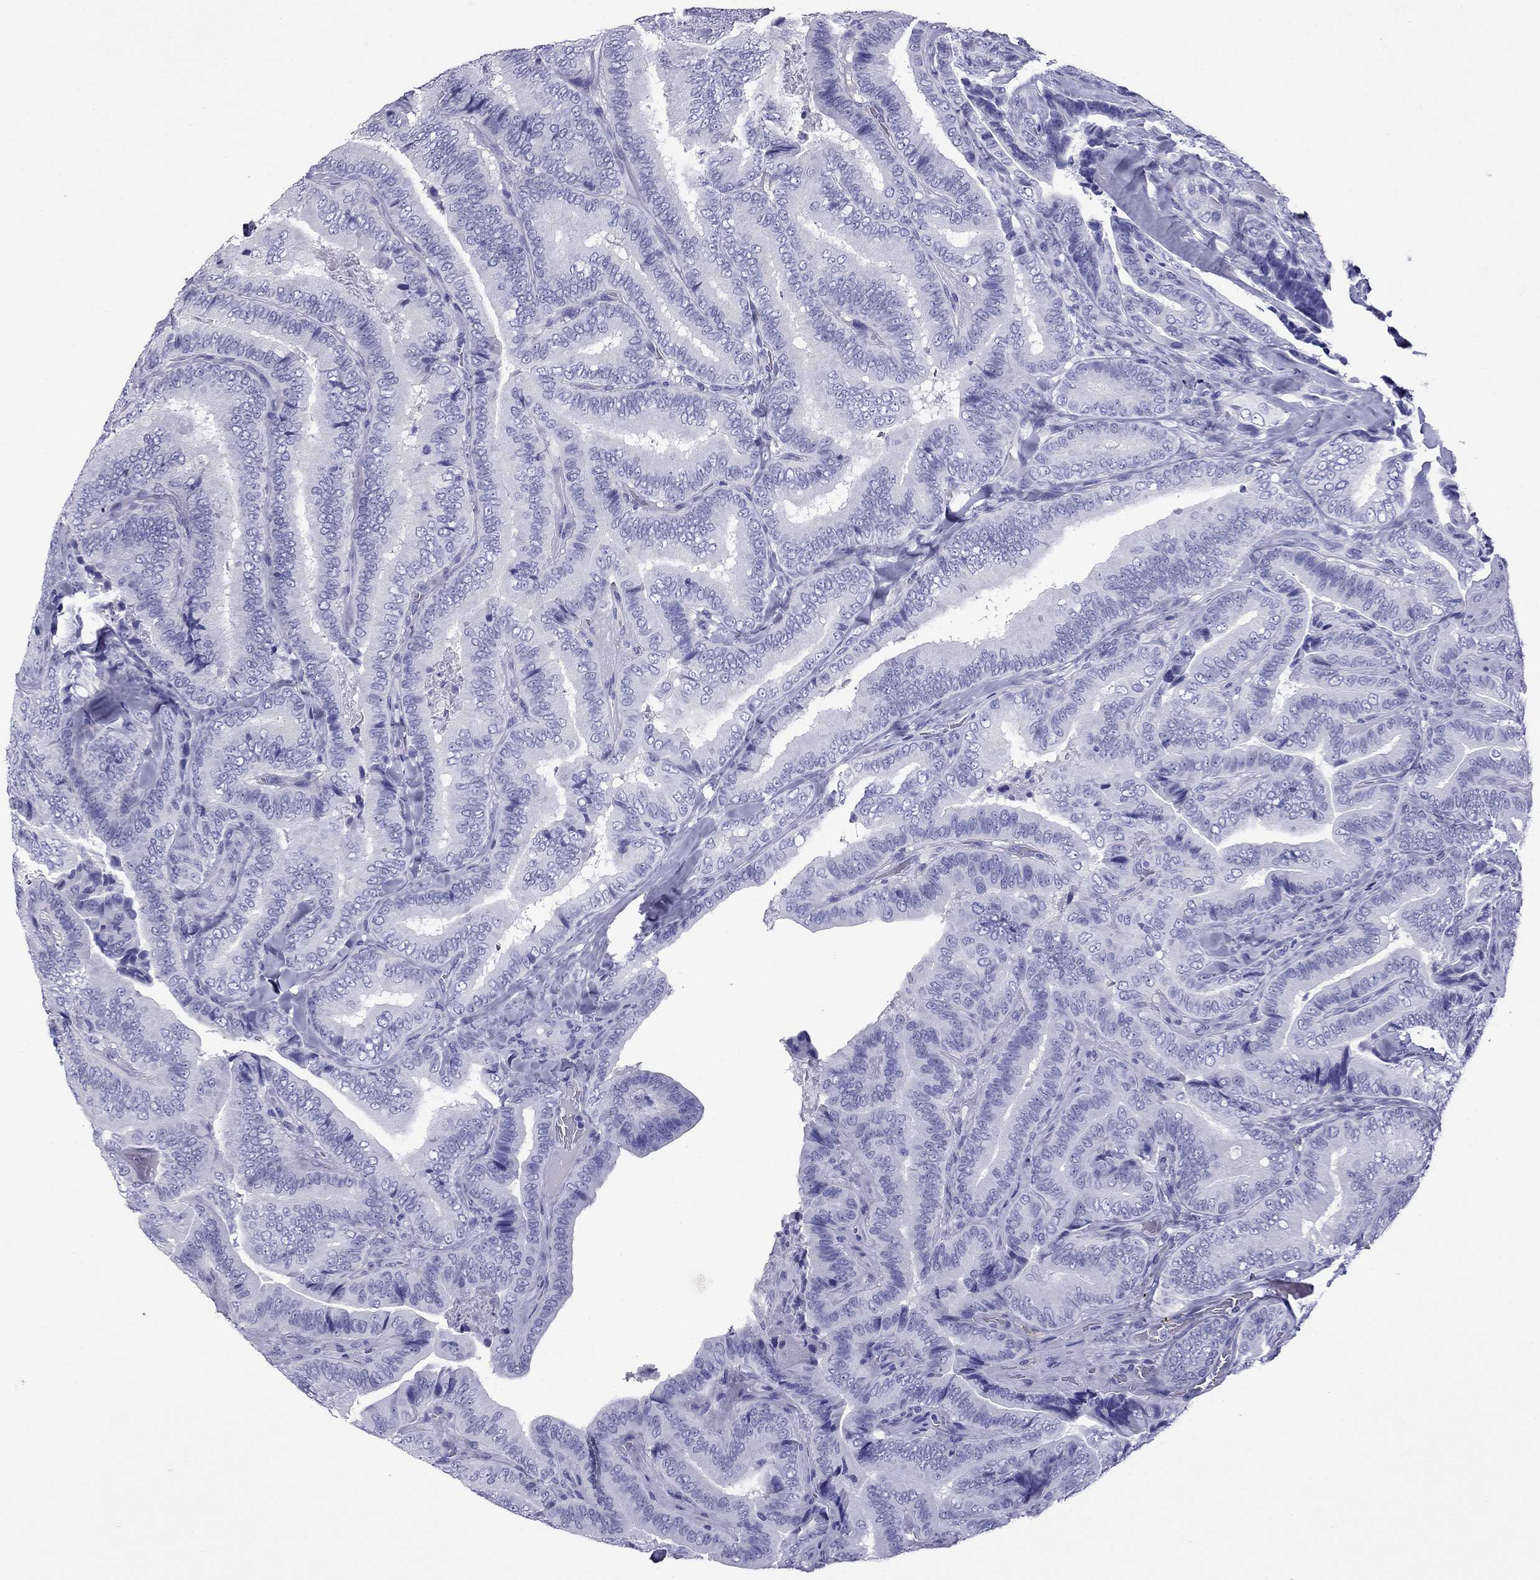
{"staining": {"intensity": "negative", "quantity": "none", "location": "none"}, "tissue": "thyroid cancer", "cell_type": "Tumor cells", "image_type": "cancer", "snomed": [{"axis": "morphology", "description": "Papillary adenocarcinoma, NOS"}, {"axis": "topography", "description": "Thyroid gland"}], "caption": "The immunohistochemistry image has no significant staining in tumor cells of papillary adenocarcinoma (thyroid) tissue. (DAB immunohistochemistry (IHC), high magnification).", "gene": "SCART1", "patient": {"sex": "male", "age": 61}}